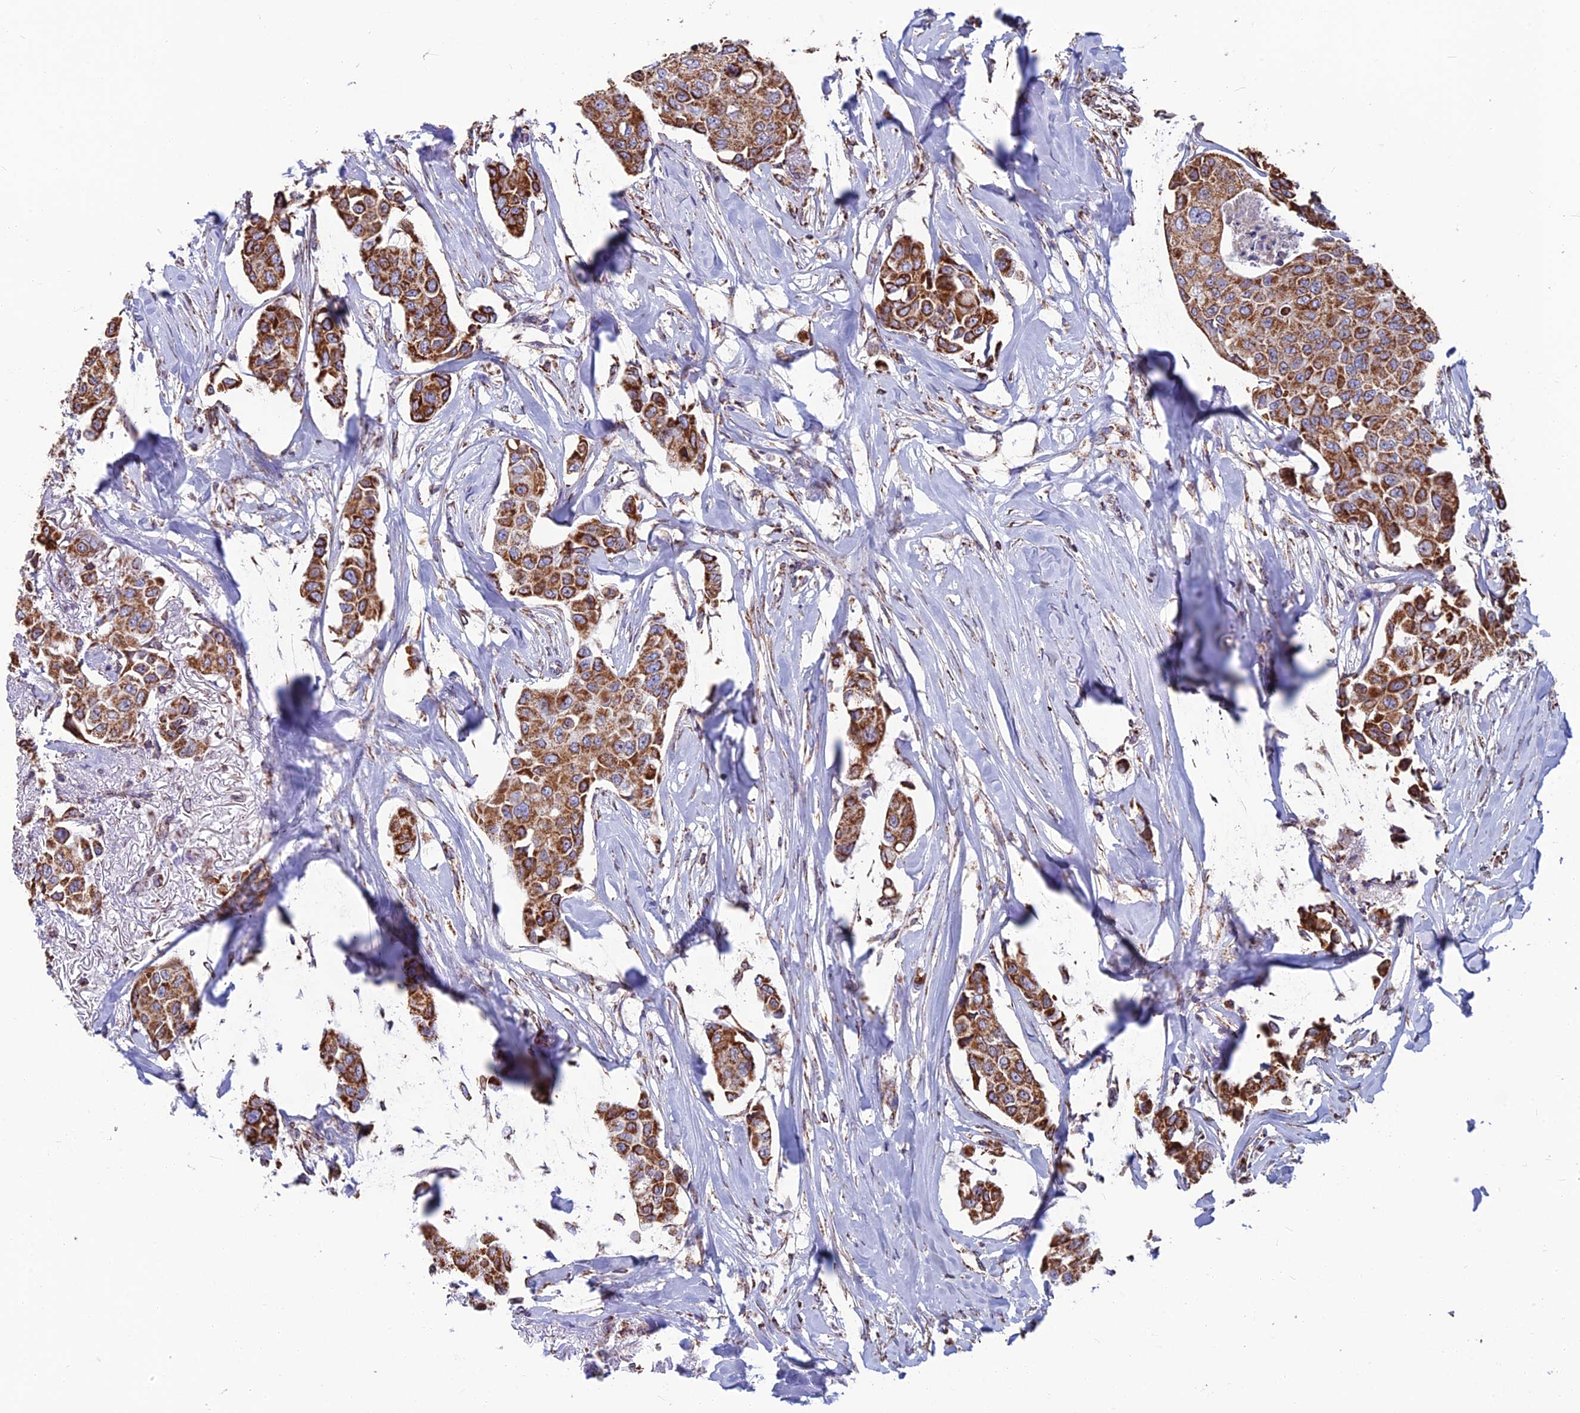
{"staining": {"intensity": "strong", "quantity": ">75%", "location": "cytoplasmic/membranous"}, "tissue": "breast cancer", "cell_type": "Tumor cells", "image_type": "cancer", "snomed": [{"axis": "morphology", "description": "Duct carcinoma"}, {"axis": "topography", "description": "Breast"}], "caption": "Breast infiltrating ductal carcinoma tissue exhibits strong cytoplasmic/membranous expression in approximately >75% of tumor cells", "gene": "CS", "patient": {"sex": "female", "age": 80}}